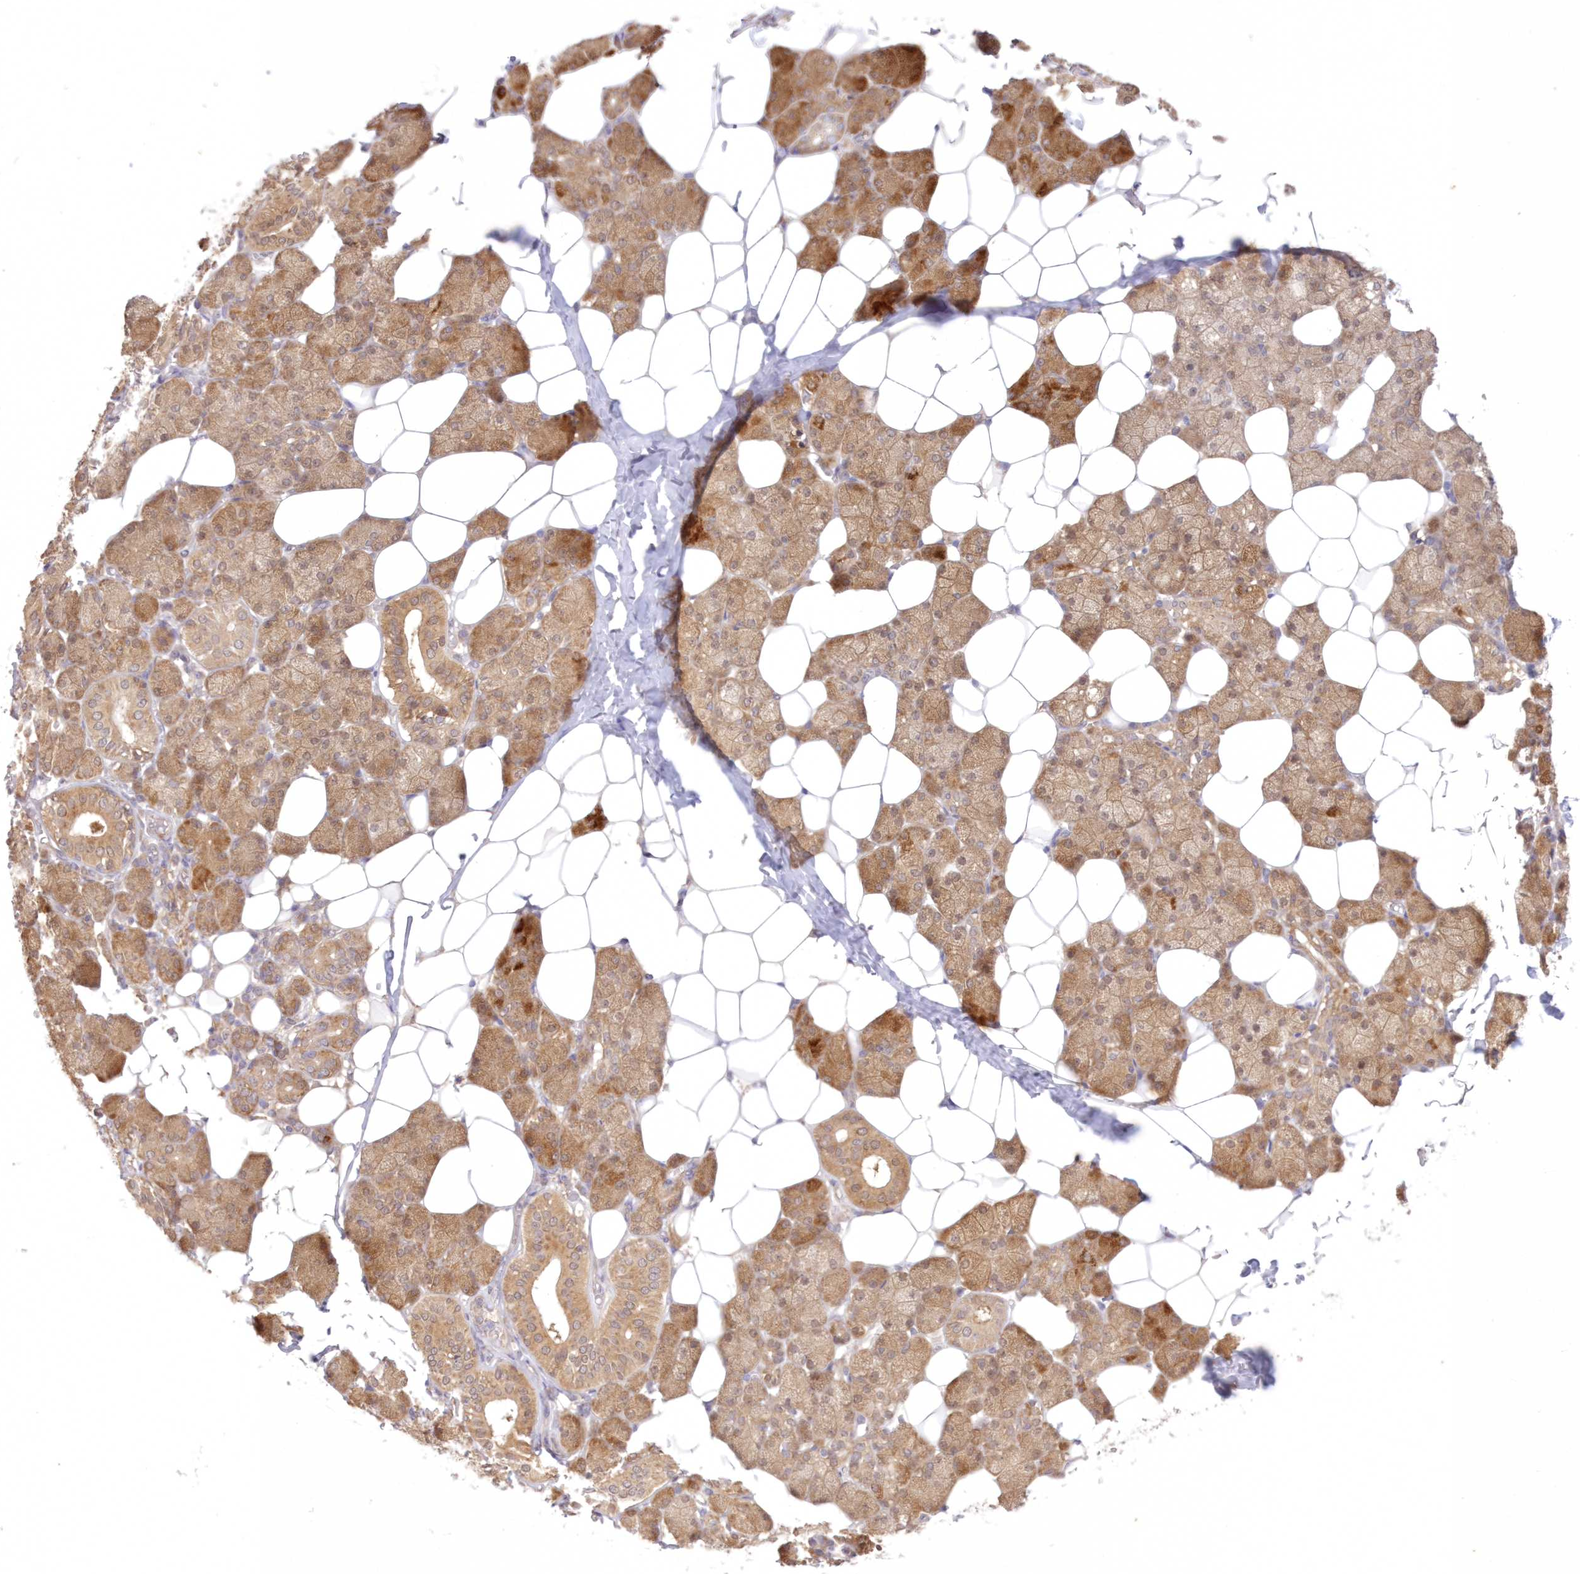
{"staining": {"intensity": "moderate", "quantity": ">75%", "location": "cytoplasmic/membranous"}, "tissue": "salivary gland", "cell_type": "Glandular cells", "image_type": "normal", "snomed": [{"axis": "morphology", "description": "Normal tissue, NOS"}, {"axis": "topography", "description": "Salivary gland"}], "caption": "Salivary gland stained with DAB (3,3'-diaminobenzidine) immunohistochemistry shows medium levels of moderate cytoplasmic/membranous positivity in about >75% of glandular cells.", "gene": "RNPEP", "patient": {"sex": "female", "age": 33}}